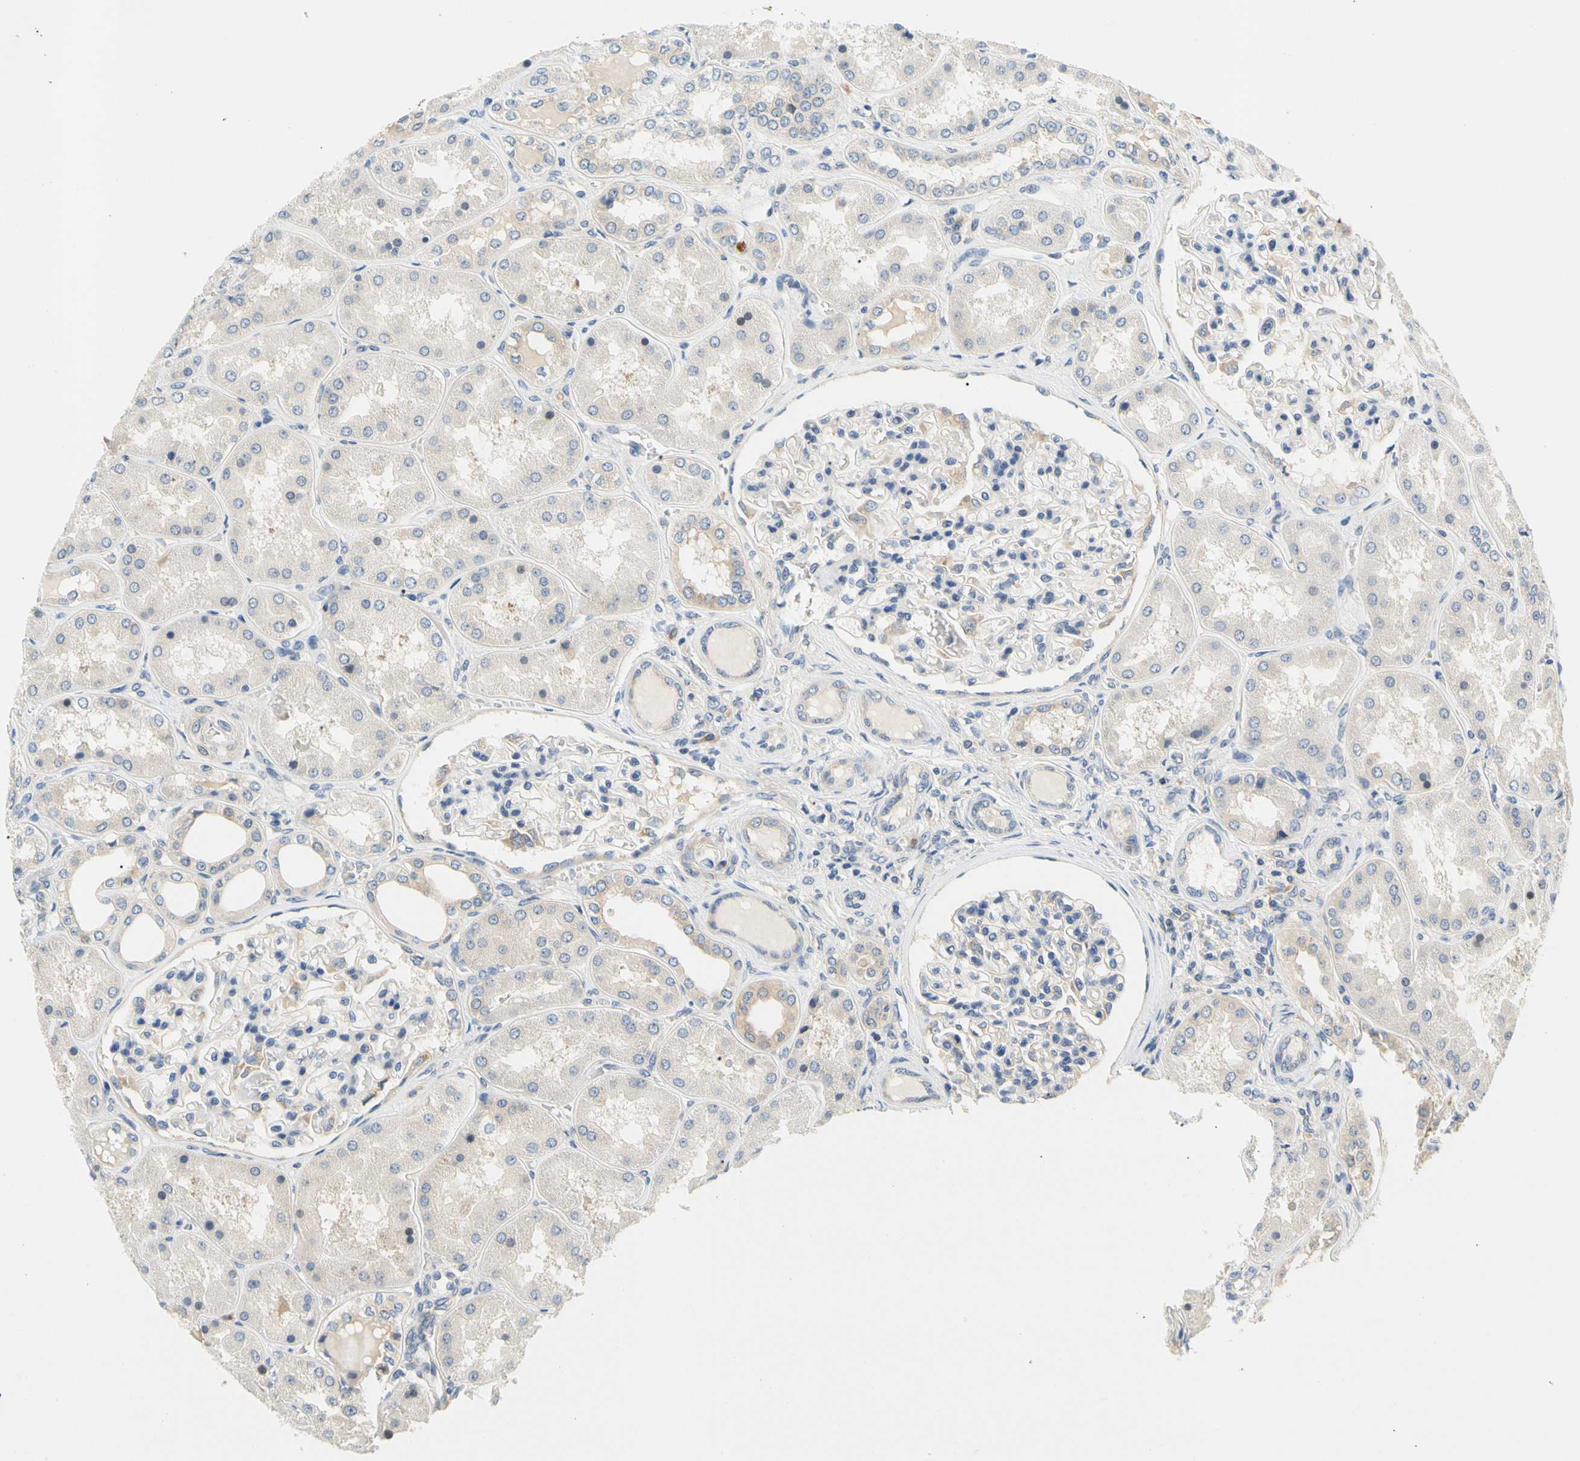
{"staining": {"intensity": "weak", "quantity": "25%-75%", "location": "cytoplasmic/membranous"}, "tissue": "kidney", "cell_type": "Cells in glomeruli", "image_type": "normal", "snomed": [{"axis": "morphology", "description": "Normal tissue, NOS"}, {"axis": "topography", "description": "Kidney"}], "caption": "Kidney stained with a brown dye exhibits weak cytoplasmic/membranous positive staining in about 25%-75% of cells in glomeruli.", "gene": "LRRC47", "patient": {"sex": "female", "age": 56}}